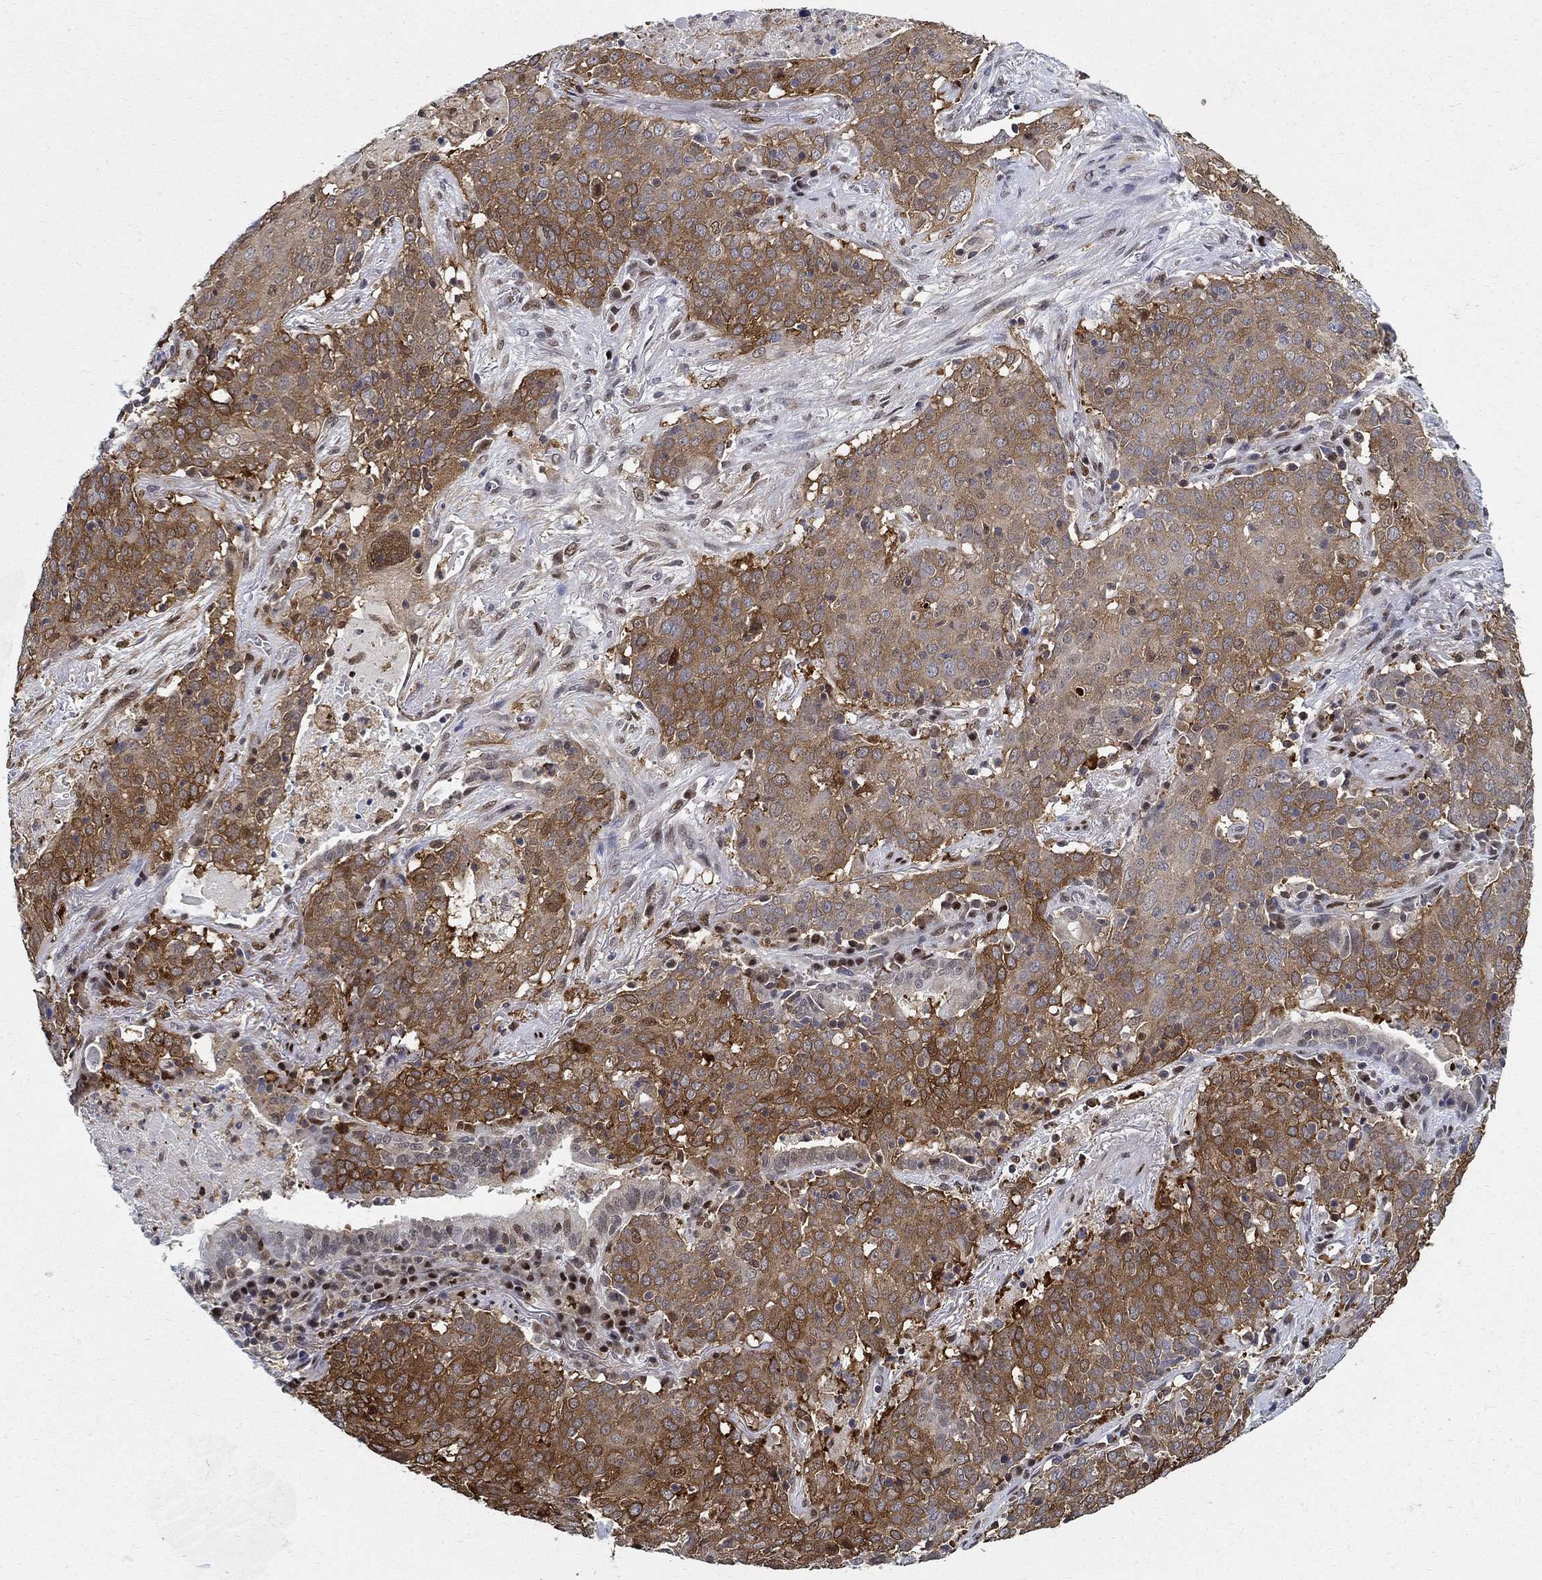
{"staining": {"intensity": "strong", "quantity": "25%-75%", "location": "cytoplasmic/membranous"}, "tissue": "lung cancer", "cell_type": "Tumor cells", "image_type": "cancer", "snomed": [{"axis": "morphology", "description": "Squamous cell carcinoma, NOS"}, {"axis": "topography", "description": "Lung"}], "caption": "A histopathology image of lung squamous cell carcinoma stained for a protein displays strong cytoplasmic/membranous brown staining in tumor cells.", "gene": "ZNF594", "patient": {"sex": "male", "age": 82}}